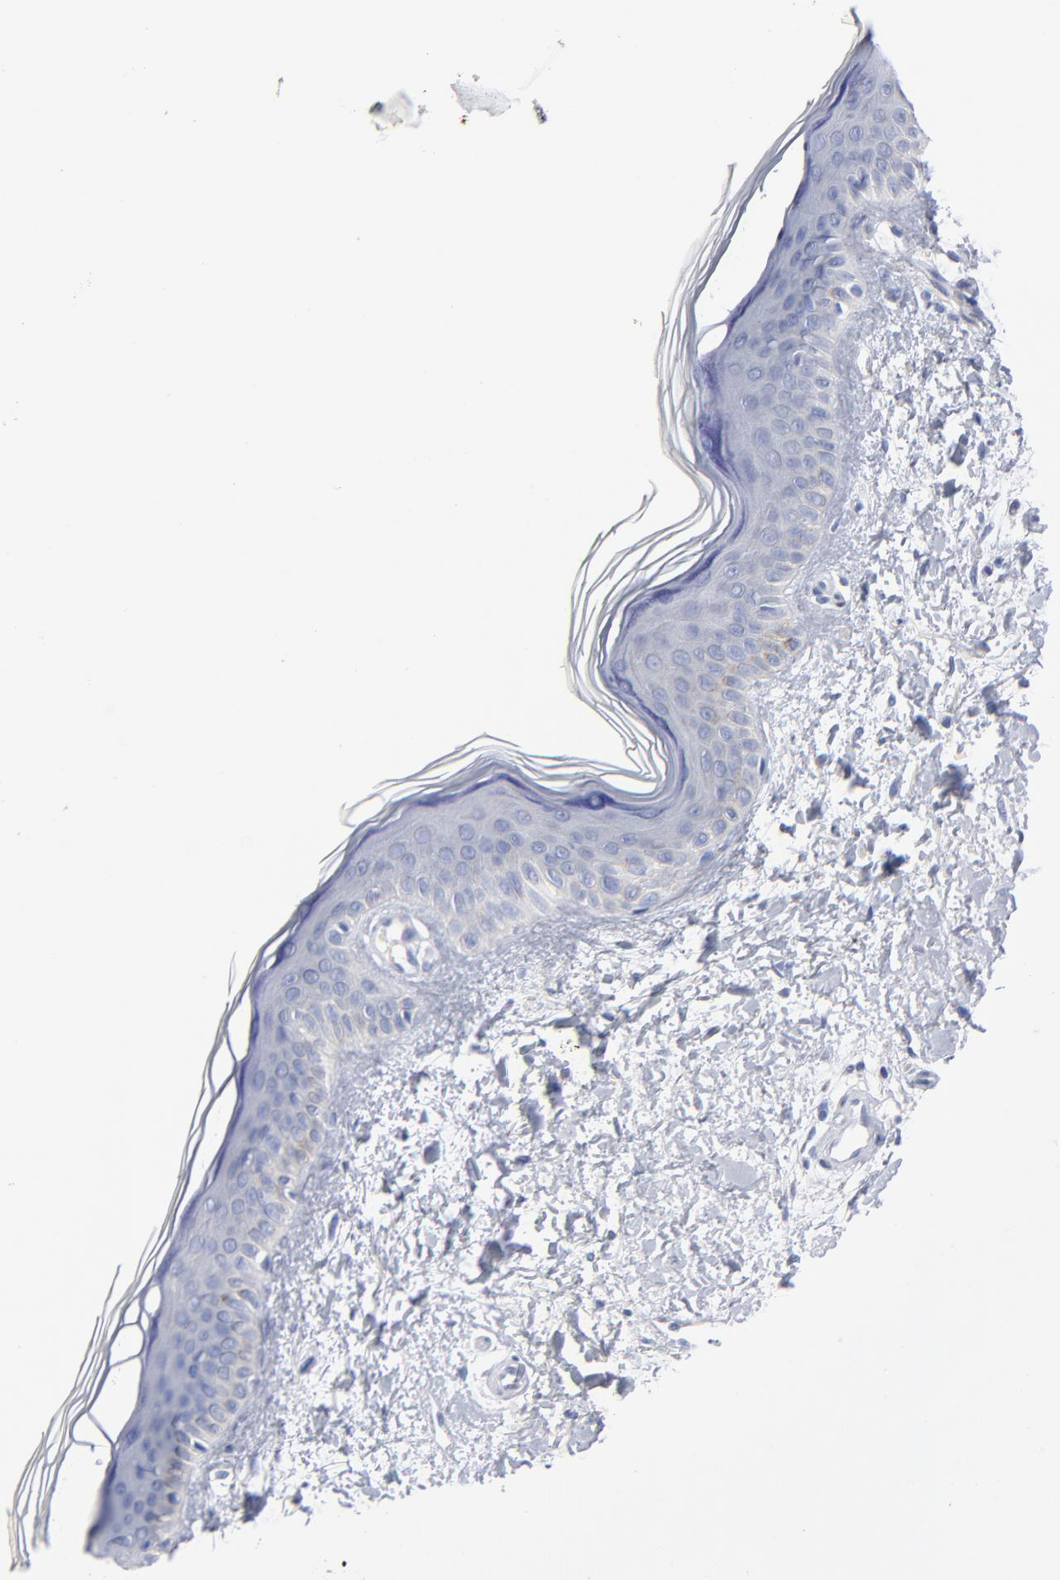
{"staining": {"intensity": "negative", "quantity": "none", "location": "none"}, "tissue": "skin", "cell_type": "Fibroblasts", "image_type": "normal", "snomed": [{"axis": "morphology", "description": "Normal tissue, NOS"}, {"axis": "topography", "description": "Skin"}], "caption": "Immunohistochemistry of normal human skin shows no staining in fibroblasts.", "gene": "CHCHD10", "patient": {"sex": "female", "age": 19}}